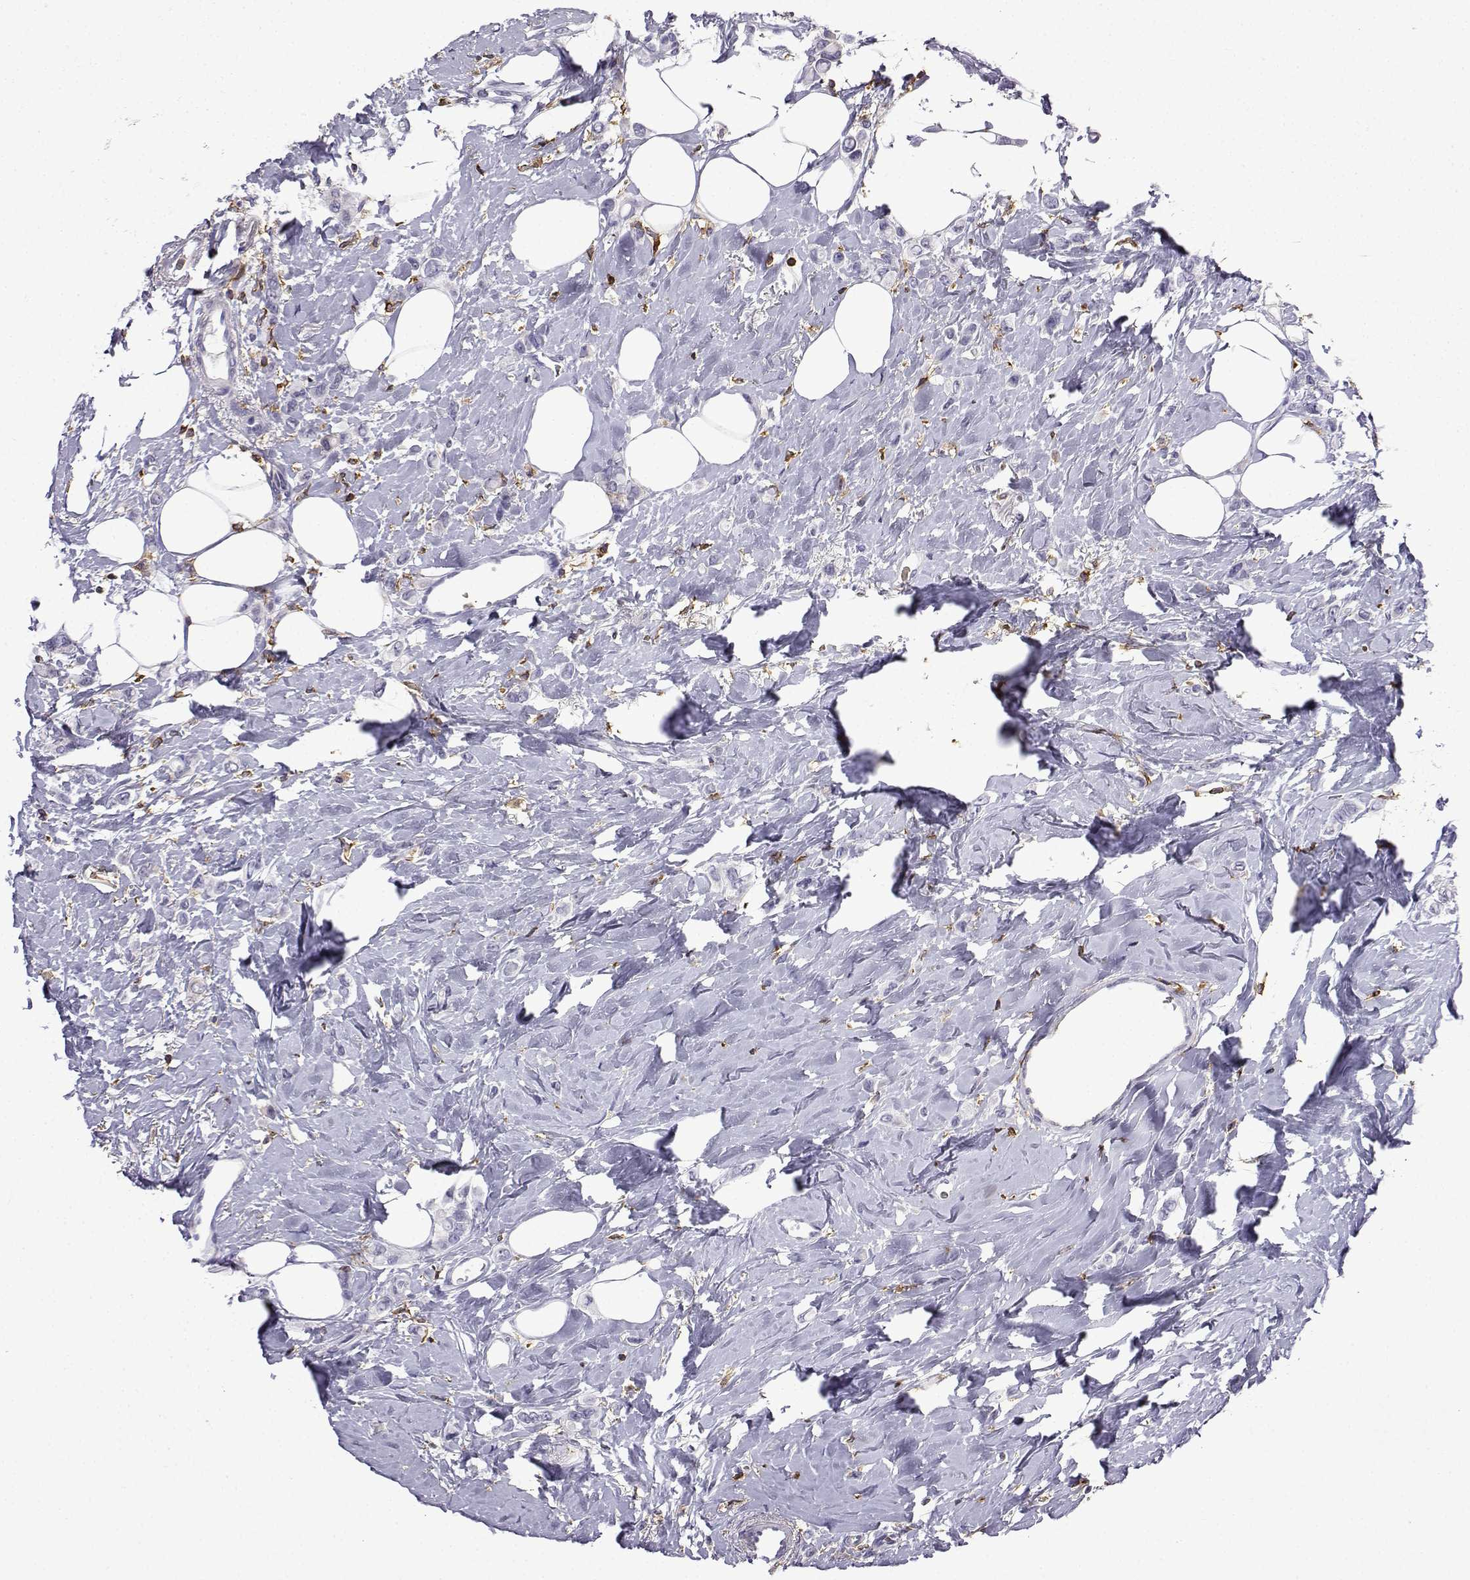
{"staining": {"intensity": "negative", "quantity": "none", "location": "none"}, "tissue": "breast cancer", "cell_type": "Tumor cells", "image_type": "cancer", "snomed": [{"axis": "morphology", "description": "Lobular carcinoma"}, {"axis": "topography", "description": "Breast"}], "caption": "Image shows no protein staining in tumor cells of lobular carcinoma (breast) tissue.", "gene": "DOCK10", "patient": {"sex": "female", "age": 66}}